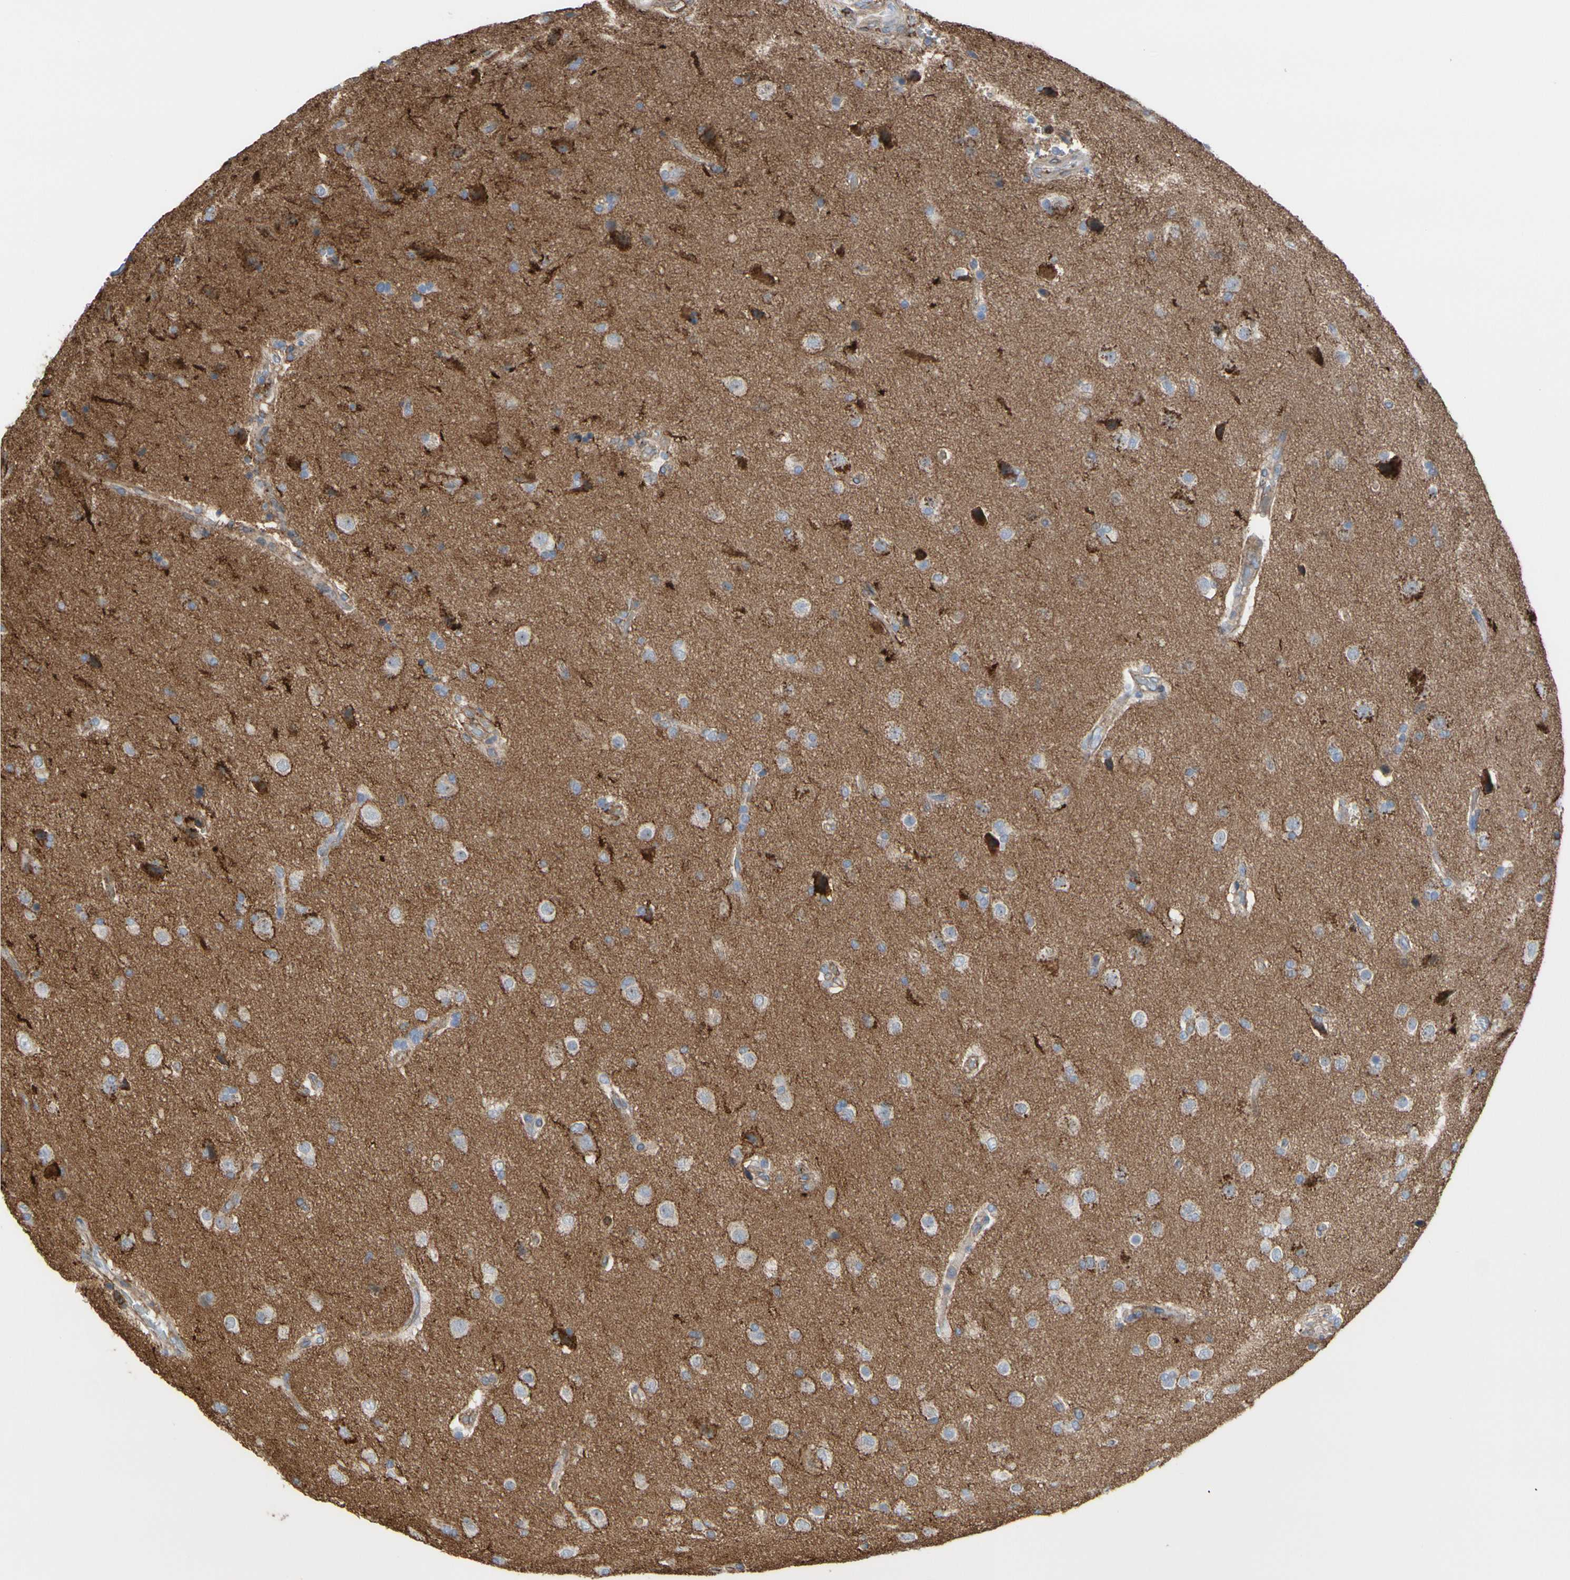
{"staining": {"intensity": "negative", "quantity": "none", "location": "none"}, "tissue": "glioma", "cell_type": "Tumor cells", "image_type": "cancer", "snomed": [{"axis": "morphology", "description": "Glioma, malignant, High grade"}, {"axis": "topography", "description": "Brain"}], "caption": "DAB immunohistochemical staining of human high-grade glioma (malignant) displays no significant staining in tumor cells. (DAB immunohistochemistry (IHC) with hematoxylin counter stain).", "gene": "ANXA6", "patient": {"sex": "male", "age": 71}}